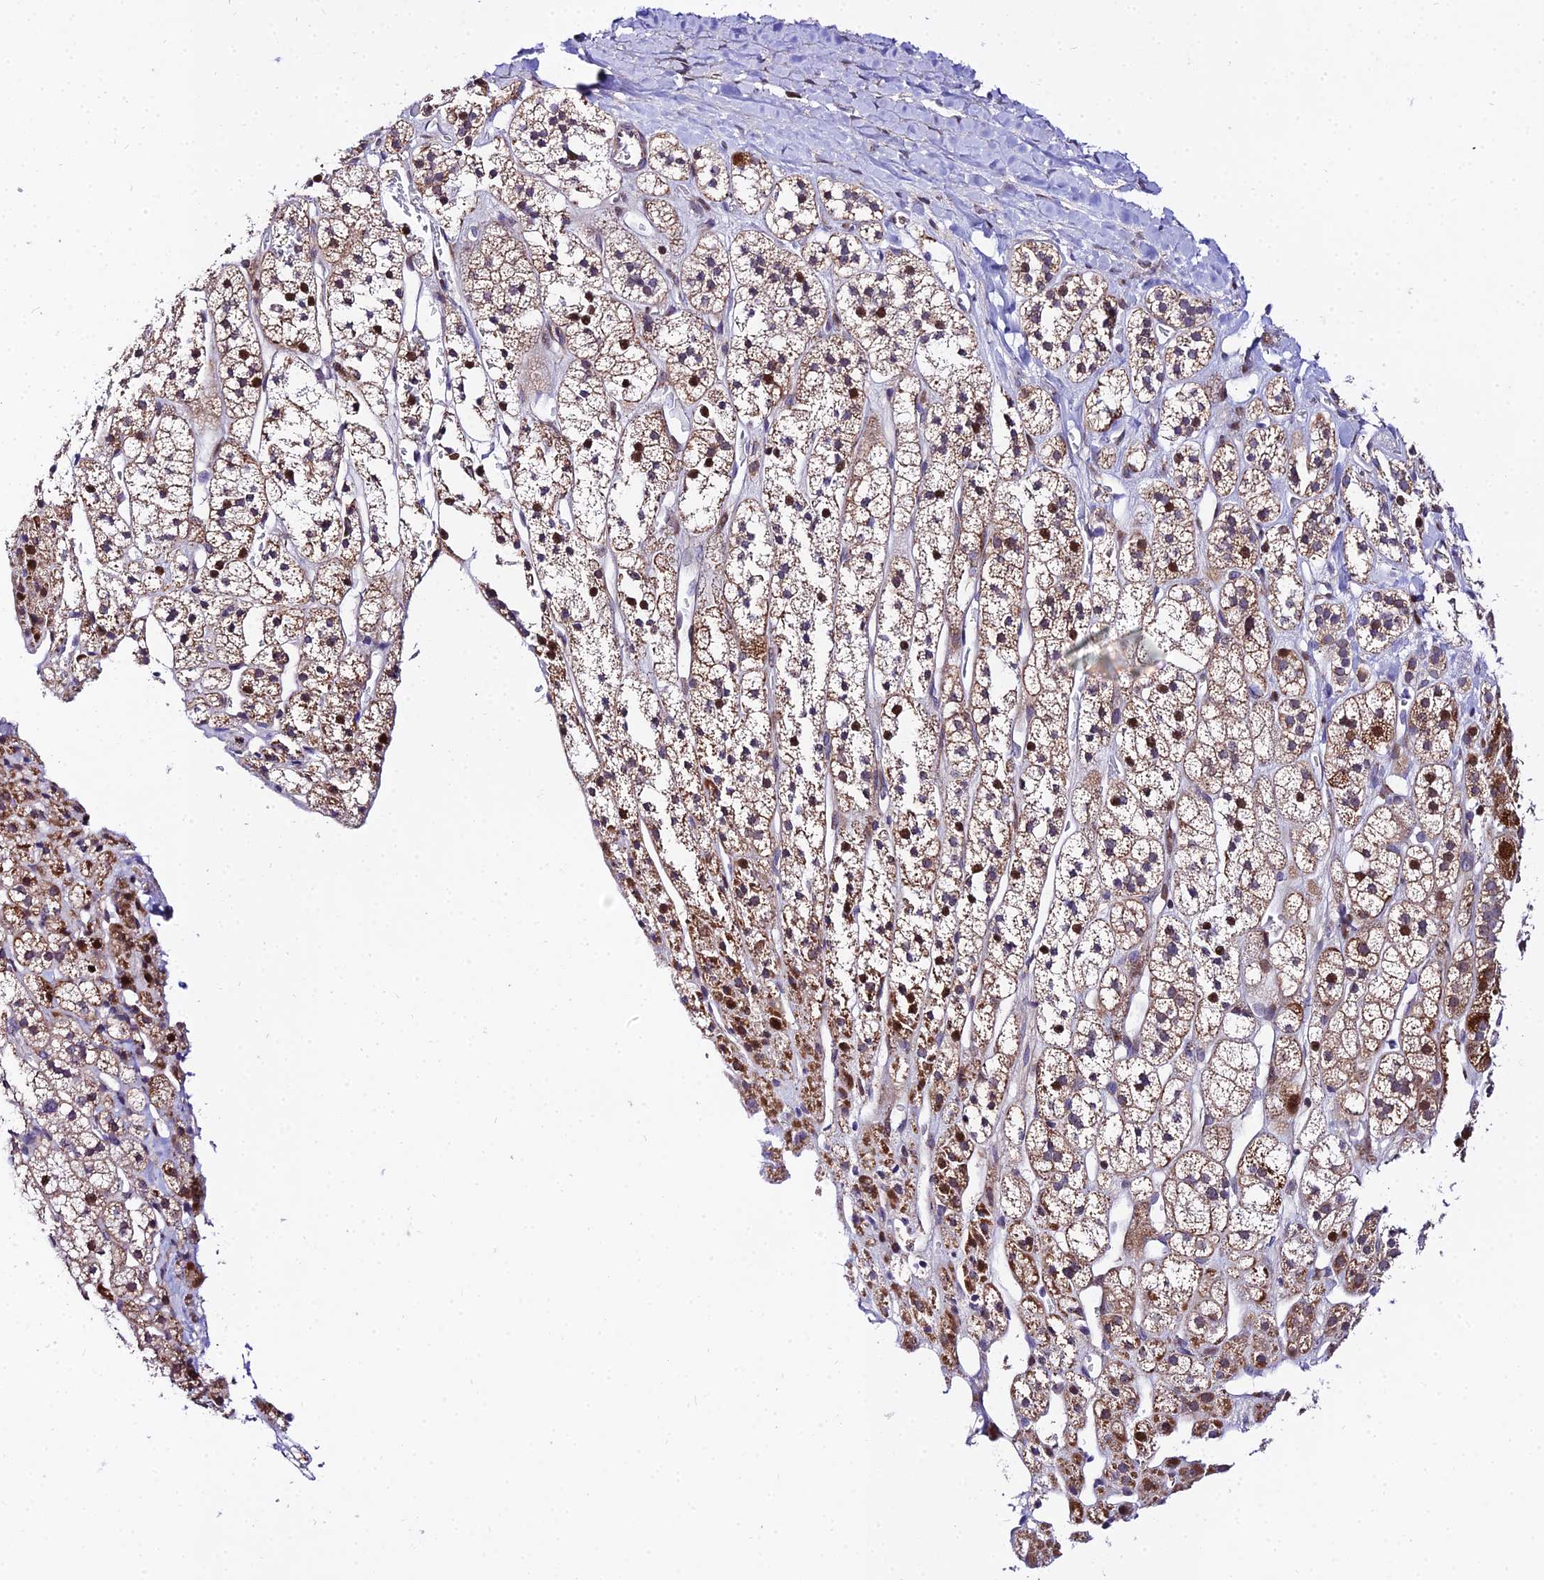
{"staining": {"intensity": "moderate", "quantity": ">75%", "location": "cytoplasmic/membranous,nuclear"}, "tissue": "adrenal gland", "cell_type": "Glandular cells", "image_type": "normal", "snomed": [{"axis": "morphology", "description": "Normal tissue, NOS"}, {"axis": "topography", "description": "Adrenal gland"}], "caption": "Moderate cytoplasmic/membranous,nuclear positivity is seen in about >75% of glandular cells in unremarkable adrenal gland.", "gene": "ATP5PB", "patient": {"sex": "male", "age": 56}}